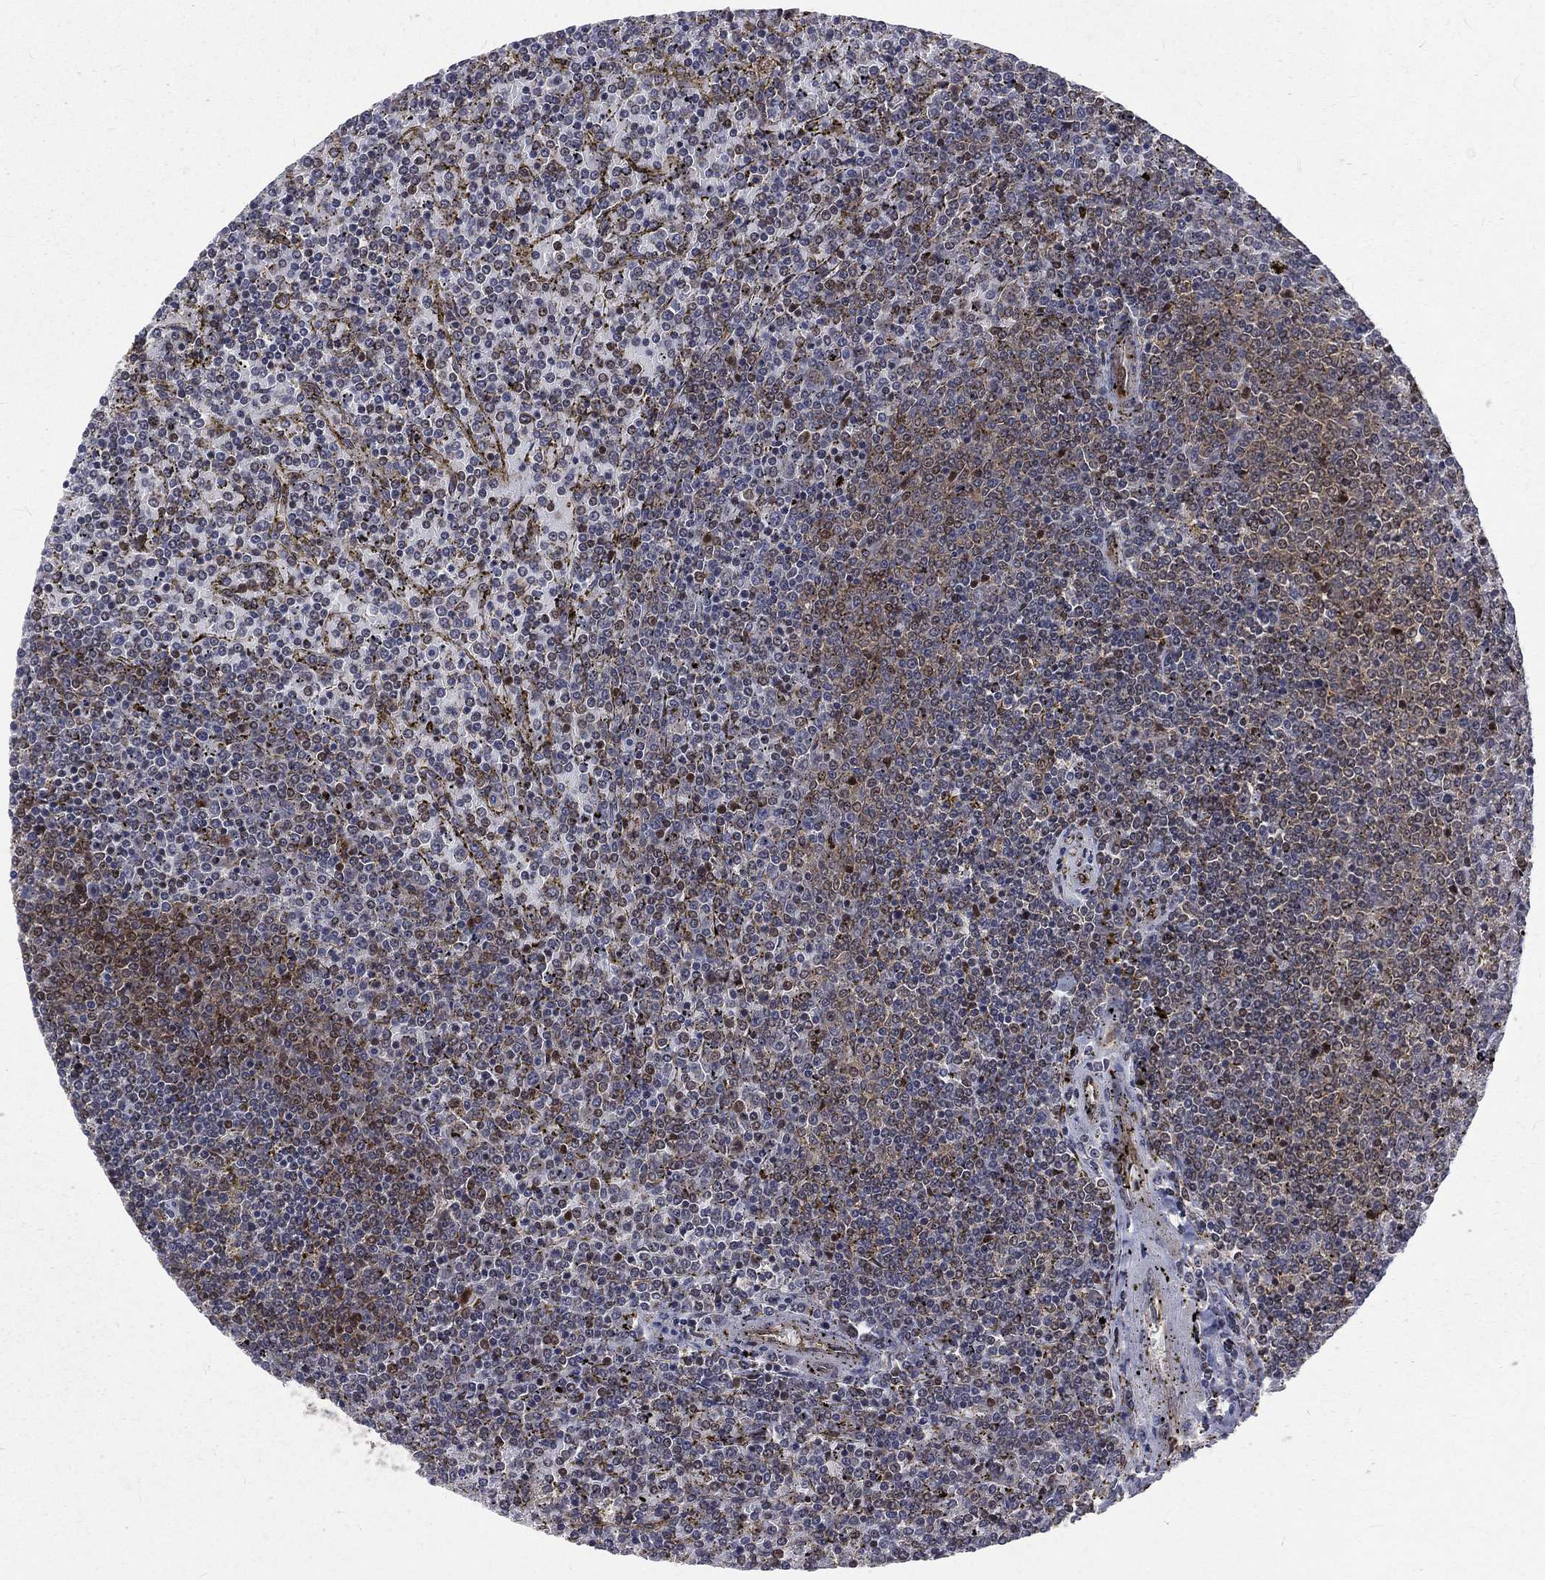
{"staining": {"intensity": "weak", "quantity": "<25%", "location": "cytoplasmic/membranous"}, "tissue": "lymphoma", "cell_type": "Tumor cells", "image_type": "cancer", "snomed": [{"axis": "morphology", "description": "Malignant lymphoma, non-Hodgkin's type, Low grade"}, {"axis": "topography", "description": "Spleen"}], "caption": "Immunohistochemical staining of human malignant lymphoma, non-Hodgkin's type (low-grade) reveals no significant positivity in tumor cells.", "gene": "ARL3", "patient": {"sex": "female", "age": 77}}